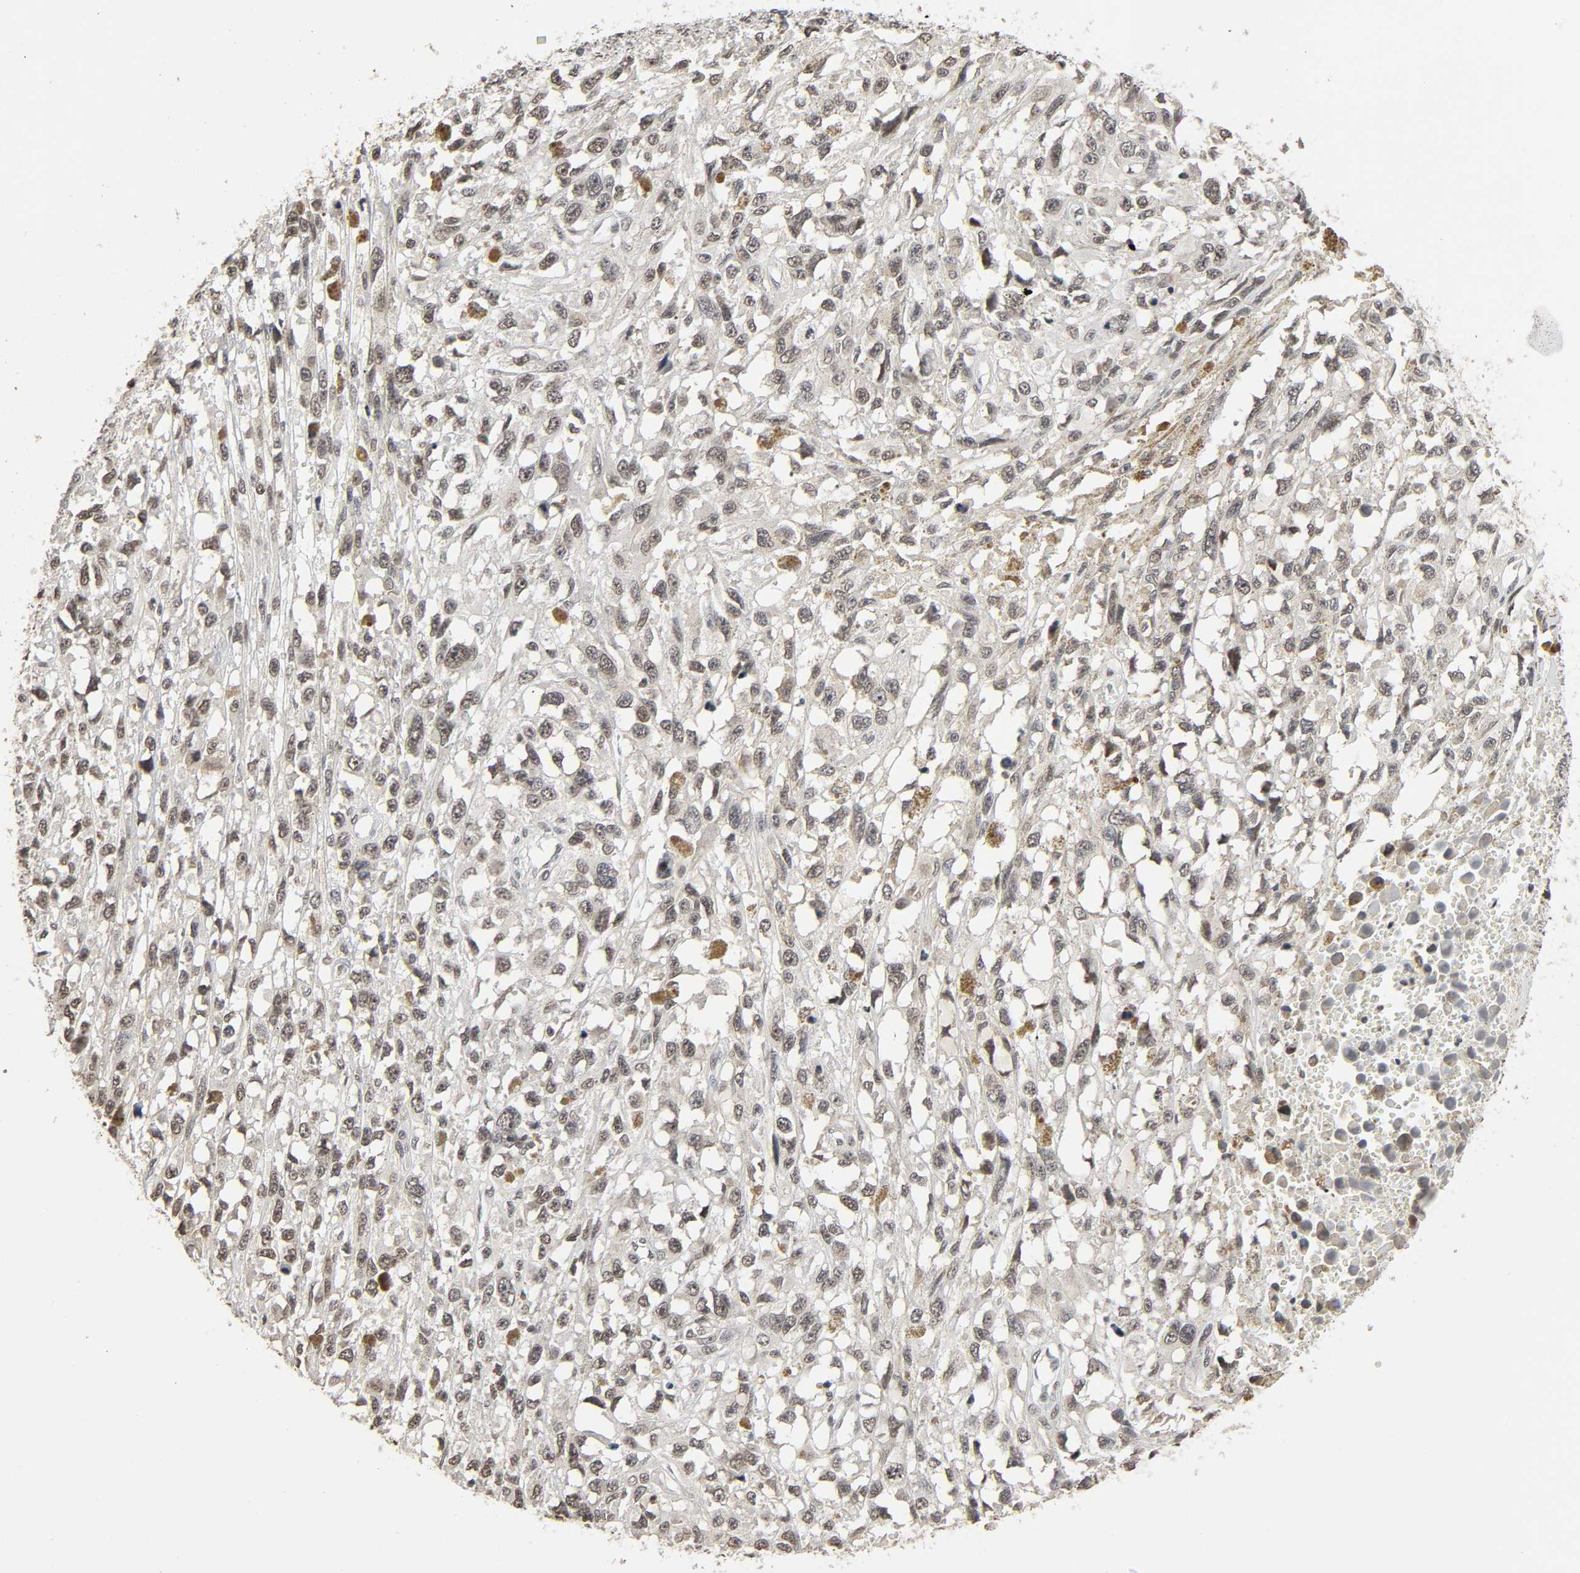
{"staining": {"intensity": "weak", "quantity": "25%-75%", "location": "nuclear"}, "tissue": "melanoma", "cell_type": "Tumor cells", "image_type": "cancer", "snomed": [{"axis": "morphology", "description": "Malignant melanoma, Metastatic site"}, {"axis": "topography", "description": "Lymph node"}], "caption": "Approximately 25%-75% of tumor cells in human malignant melanoma (metastatic site) show weak nuclear protein staining as visualized by brown immunohistochemical staining.", "gene": "STK4", "patient": {"sex": "male", "age": 59}}